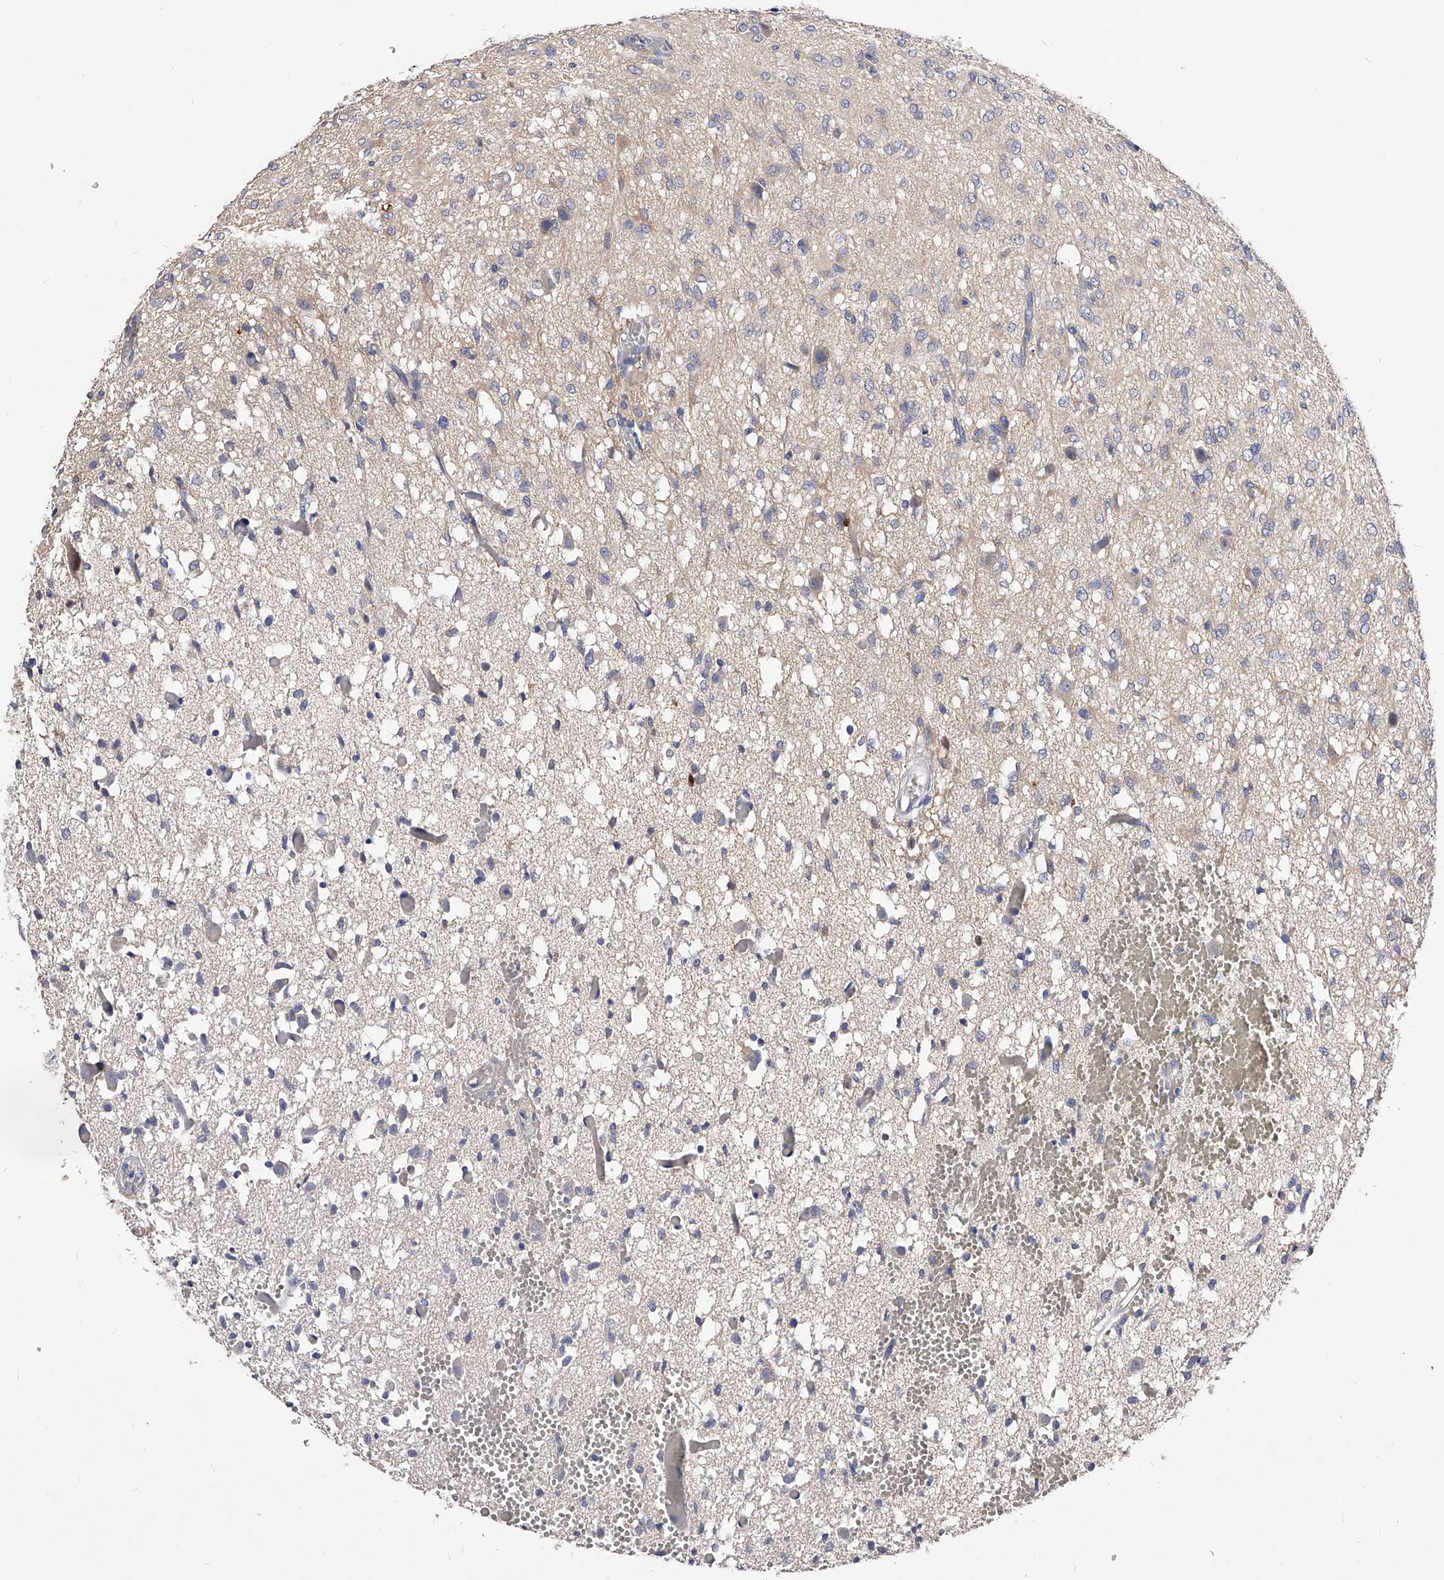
{"staining": {"intensity": "negative", "quantity": "none", "location": "none"}, "tissue": "glioma", "cell_type": "Tumor cells", "image_type": "cancer", "snomed": [{"axis": "morphology", "description": "Glioma, malignant, High grade"}, {"axis": "topography", "description": "Brain"}], "caption": "Tumor cells are negative for protein expression in human malignant high-grade glioma.", "gene": "APEH", "patient": {"sex": "female", "age": 59}}